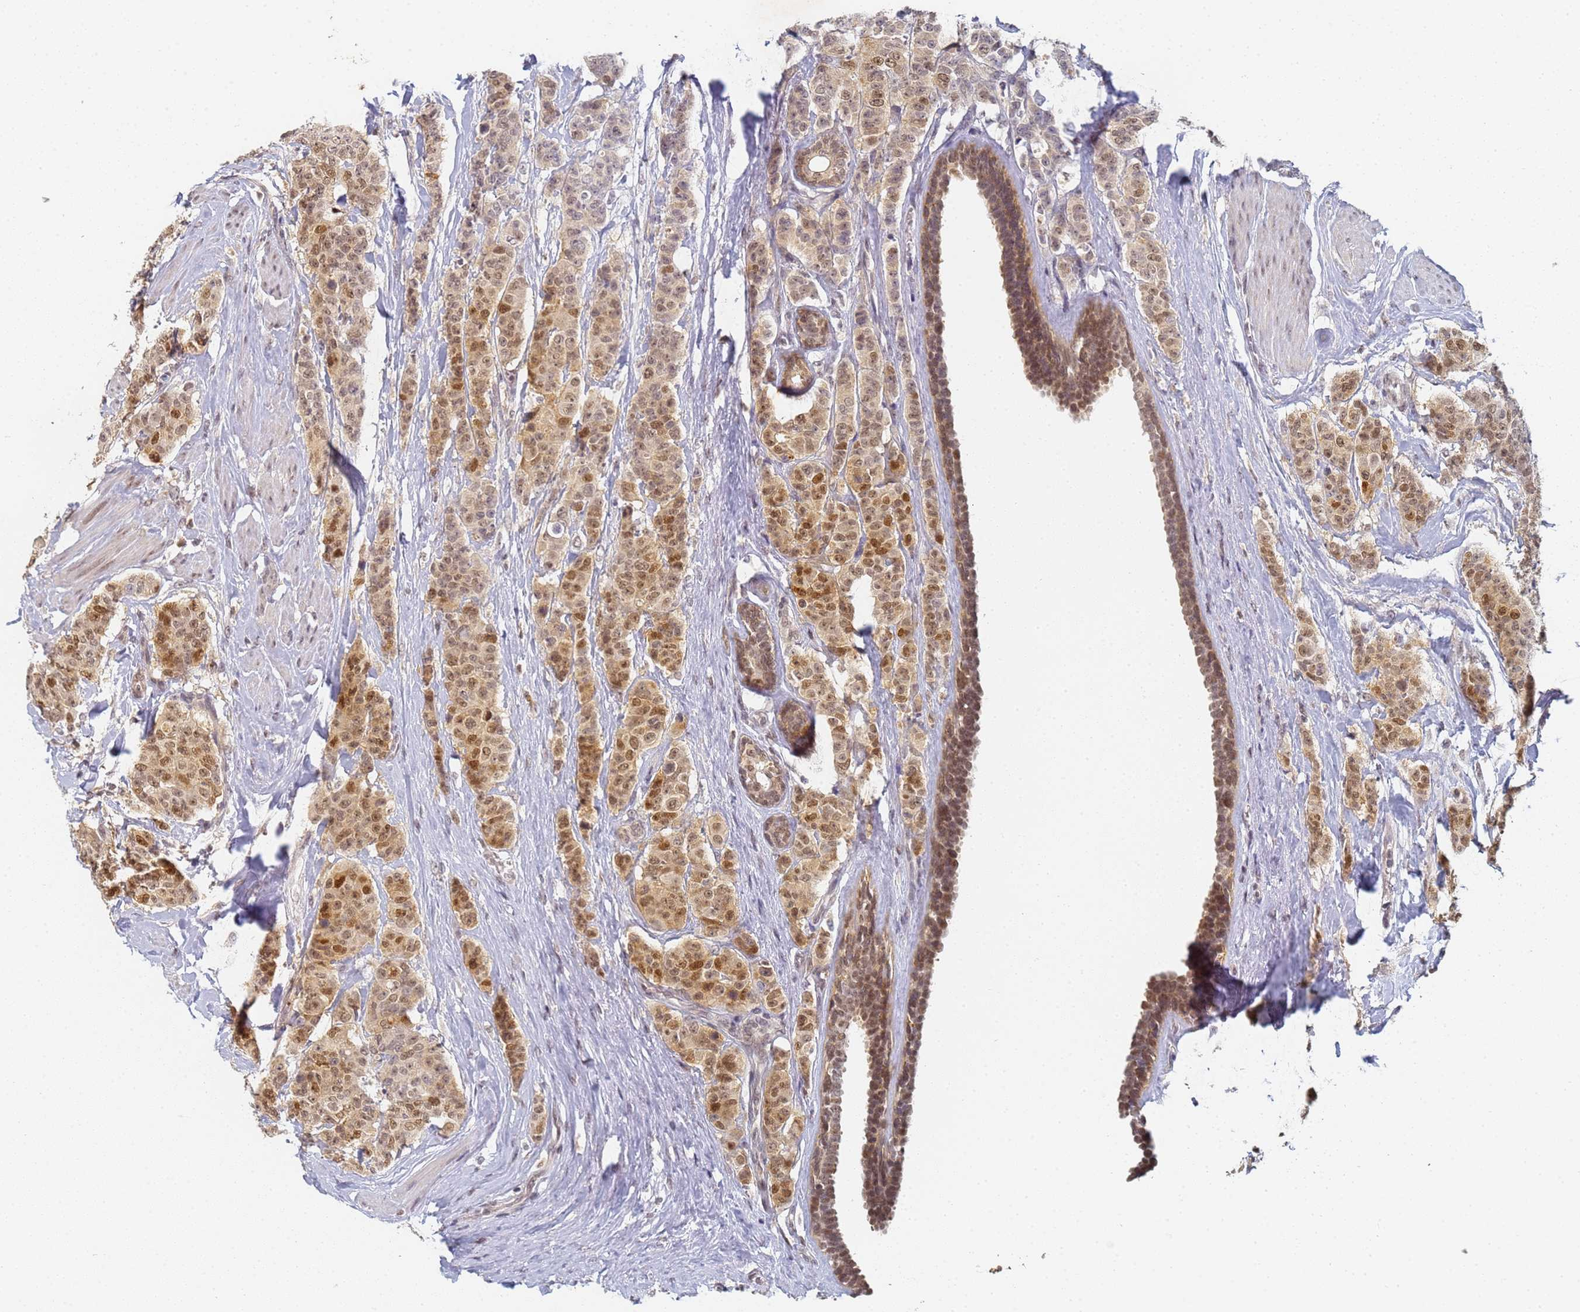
{"staining": {"intensity": "moderate", "quantity": ">75%", "location": "nuclear"}, "tissue": "breast cancer", "cell_type": "Tumor cells", "image_type": "cancer", "snomed": [{"axis": "morphology", "description": "Duct carcinoma"}, {"axis": "topography", "description": "Breast"}], "caption": "The photomicrograph reveals staining of breast infiltrating ductal carcinoma, revealing moderate nuclear protein positivity (brown color) within tumor cells.", "gene": "HMCES", "patient": {"sex": "female", "age": 40}}